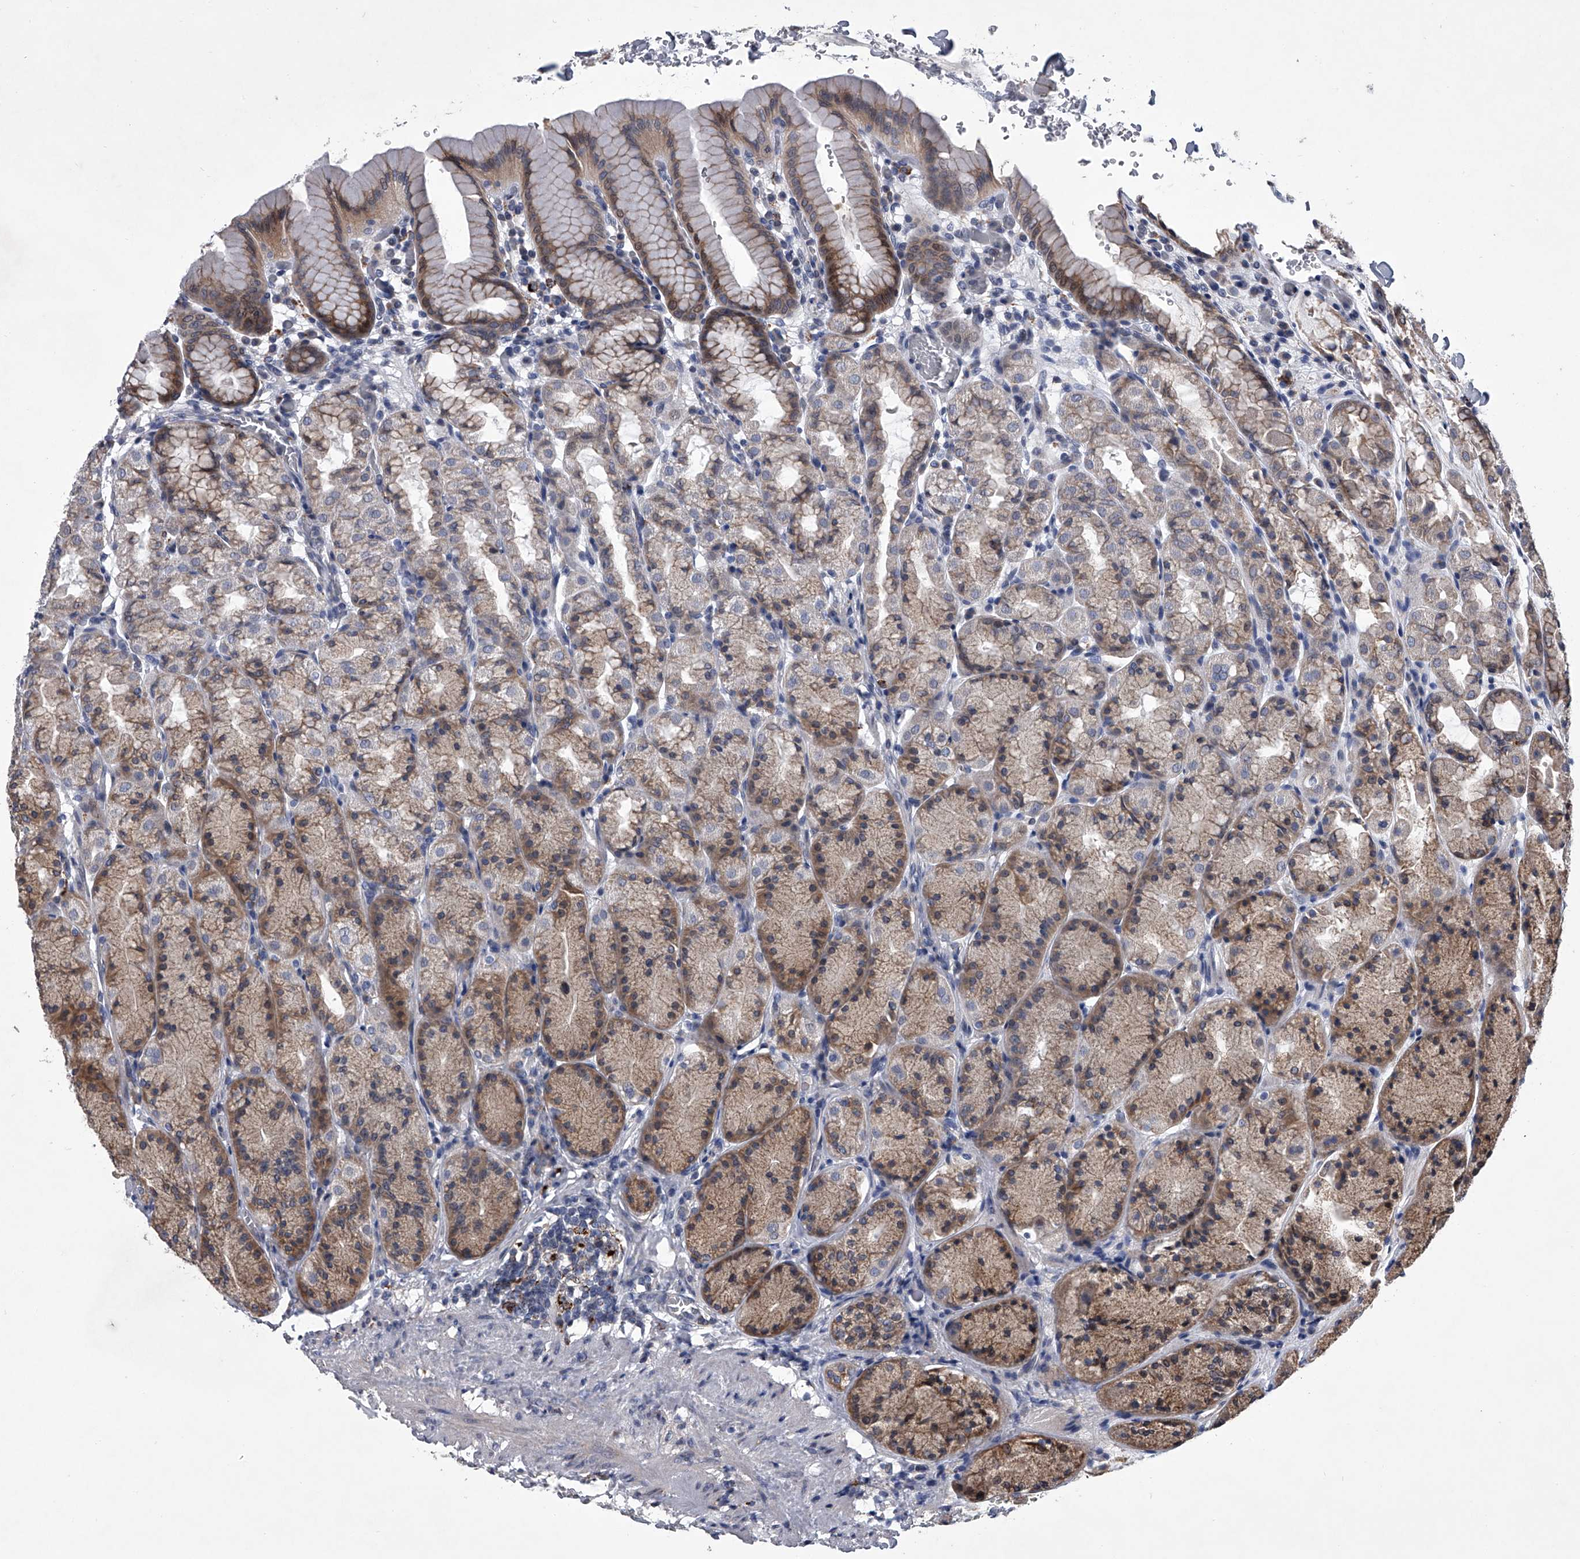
{"staining": {"intensity": "moderate", "quantity": ">75%", "location": "cytoplasmic/membranous"}, "tissue": "stomach", "cell_type": "Glandular cells", "image_type": "normal", "snomed": [{"axis": "morphology", "description": "Normal tissue, NOS"}, {"axis": "topography", "description": "Stomach"}], "caption": "Human stomach stained with a protein marker displays moderate staining in glandular cells.", "gene": "TRIM8", "patient": {"sex": "male", "age": 42}}